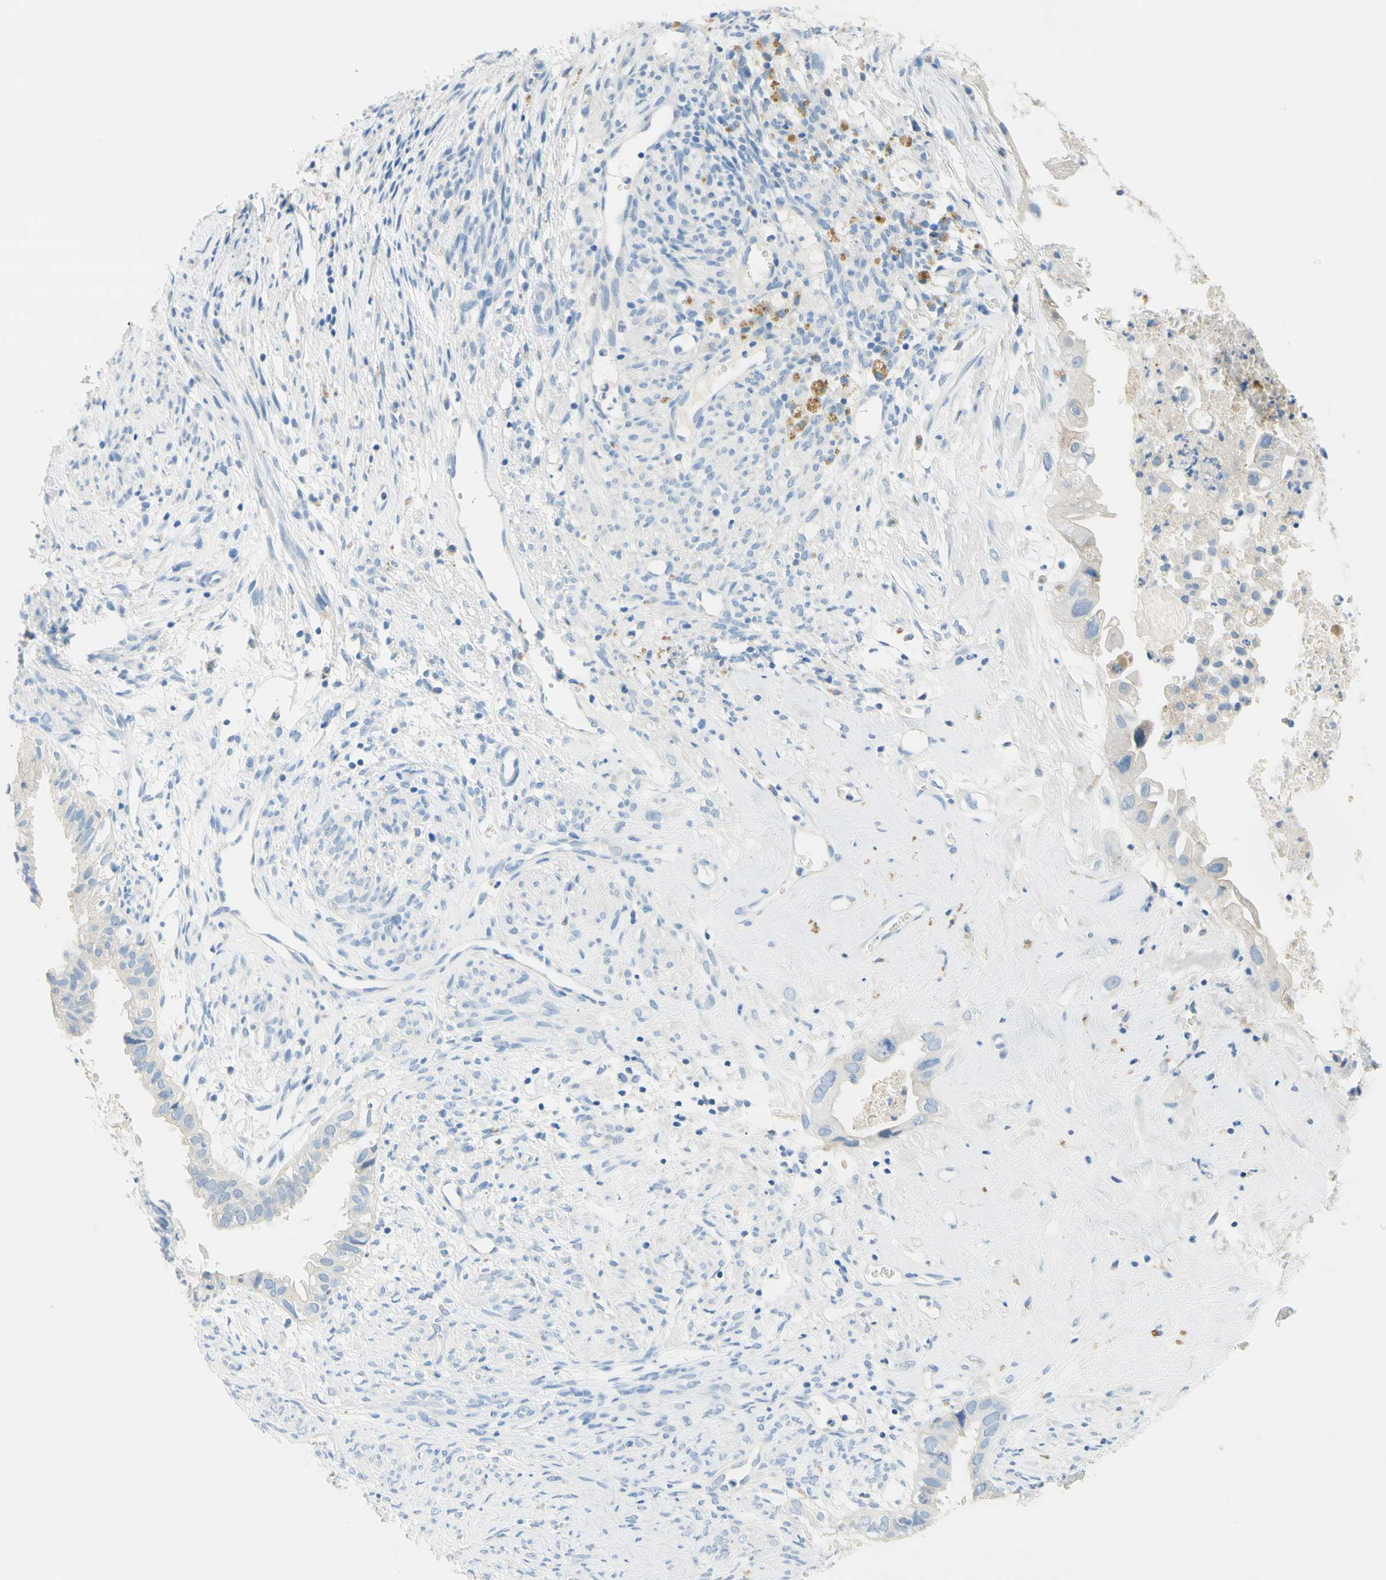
{"staining": {"intensity": "negative", "quantity": "none", "location": "none"}, "tissue": "cervical cancer", "cell_type": "Tumor cells", "image_type": "cancer", "snomed": [{"axis": "morphology", "description": "Normal tissue, NOS"}, {"axis": "morphology", "description": "Adenocarcinoma, NOS"}, {"axis": "topography", "description": "Cervix"}, {"axis": "topography", "description": "Endometrium"}], "caption": "Histopathology image shows no protein positivity in tumor cells of cervical cancer tissue.", "gene": "POLR2J3", "patient": {"sex": "female", "age": 86}}